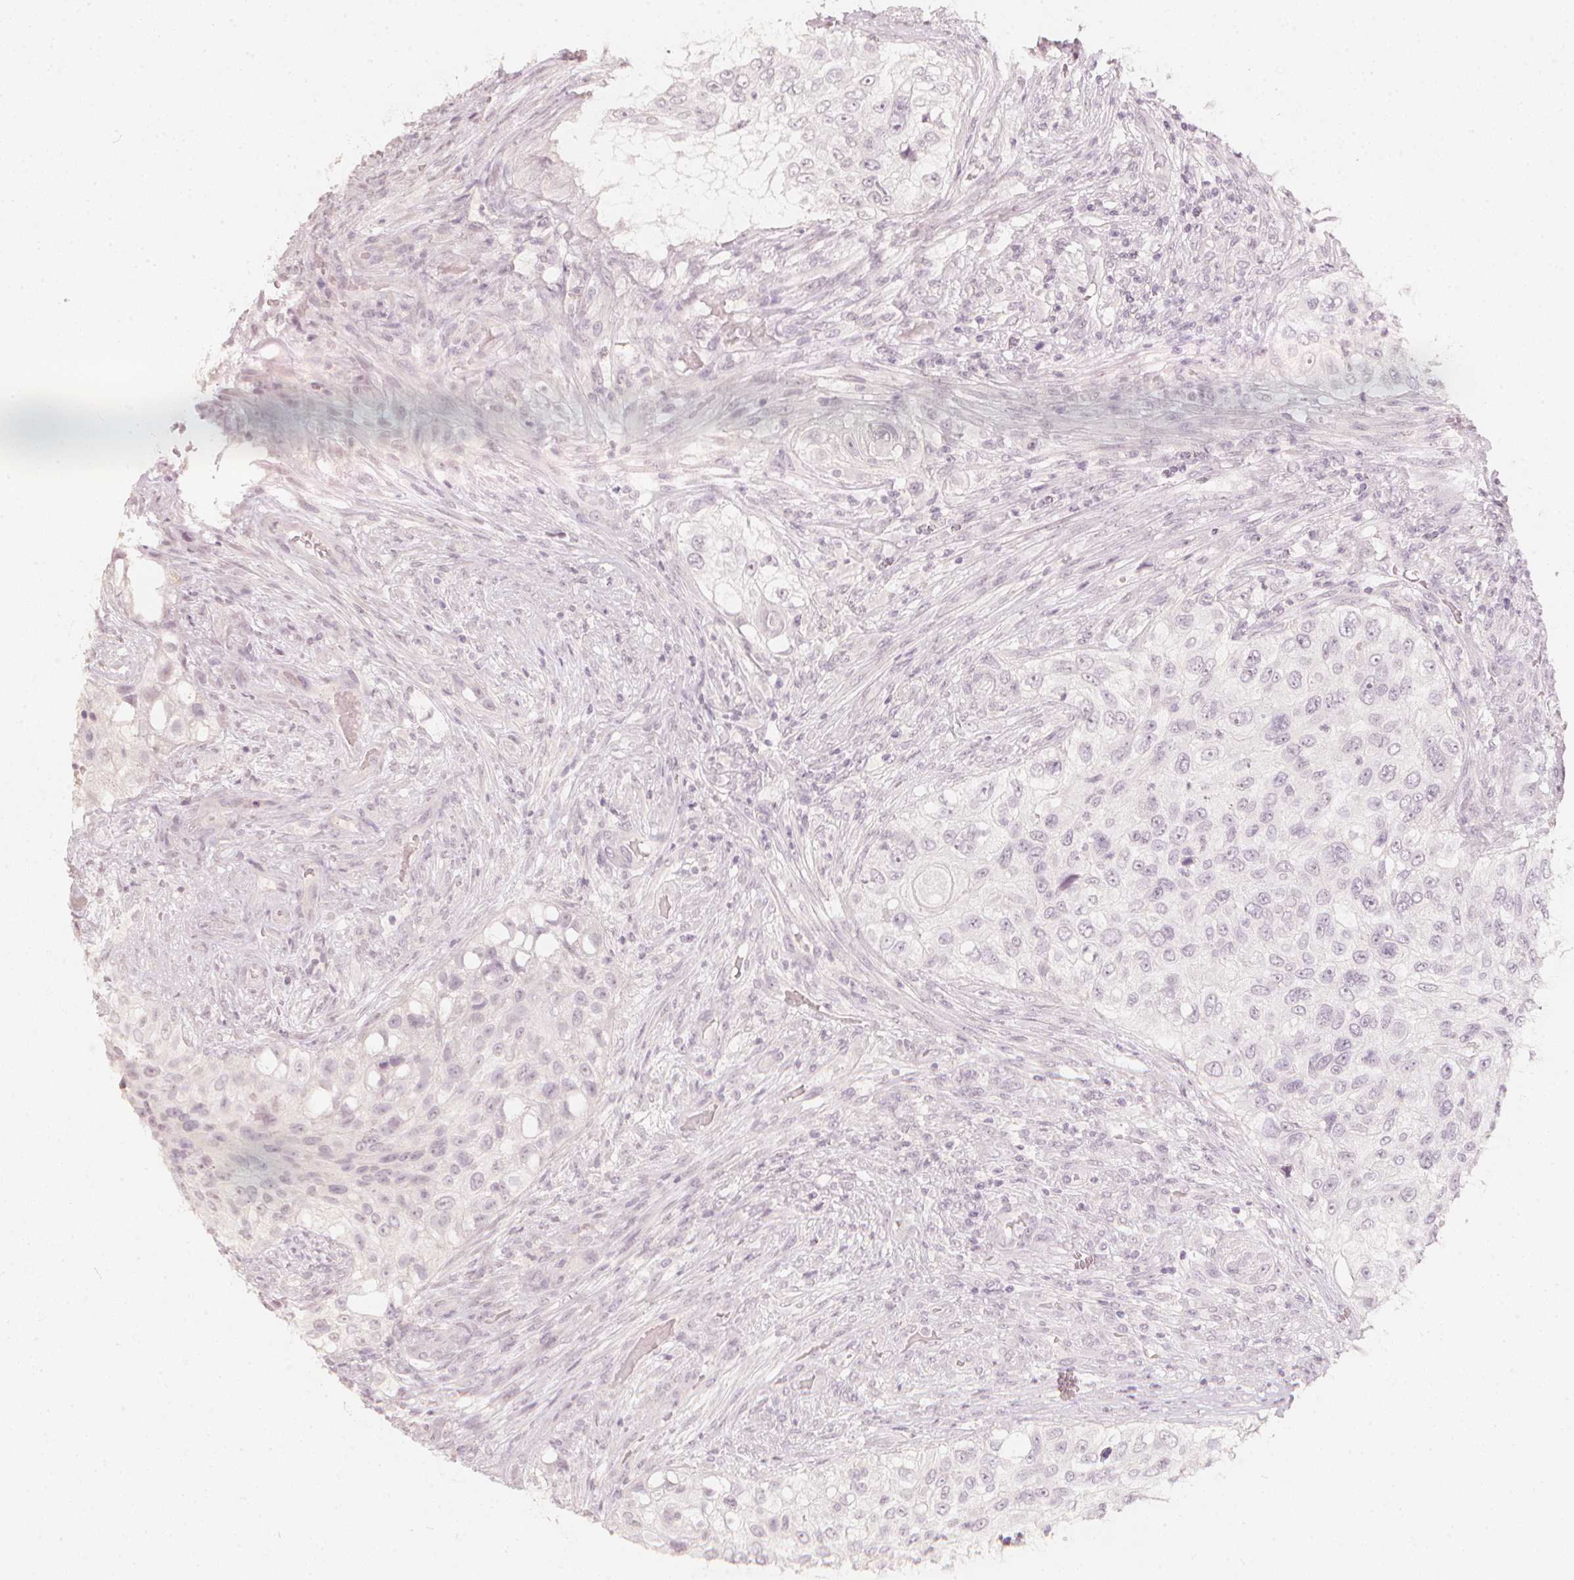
{"staining": {"intensity": "negative", "quantity": "none", "location": "none"}, "tissue": "urothelial cancer", "cell_type": "Tumor cells", "image_type": "cancer", "snomed": [{"axis": "morphology", "description": "Urothelial carcinoma, High grade"}, {"axis": "topography", "description": "Urinary bladder"}], "caption": "Immunohistochemistry photomicrograph of neoplastic tissue: human urothelial carcinoma (high-grade) stained with DAB shows no significant protein expression in tumor cells.", "gene": "CALB1", "patient": {"sex": "female", "age": 60}}